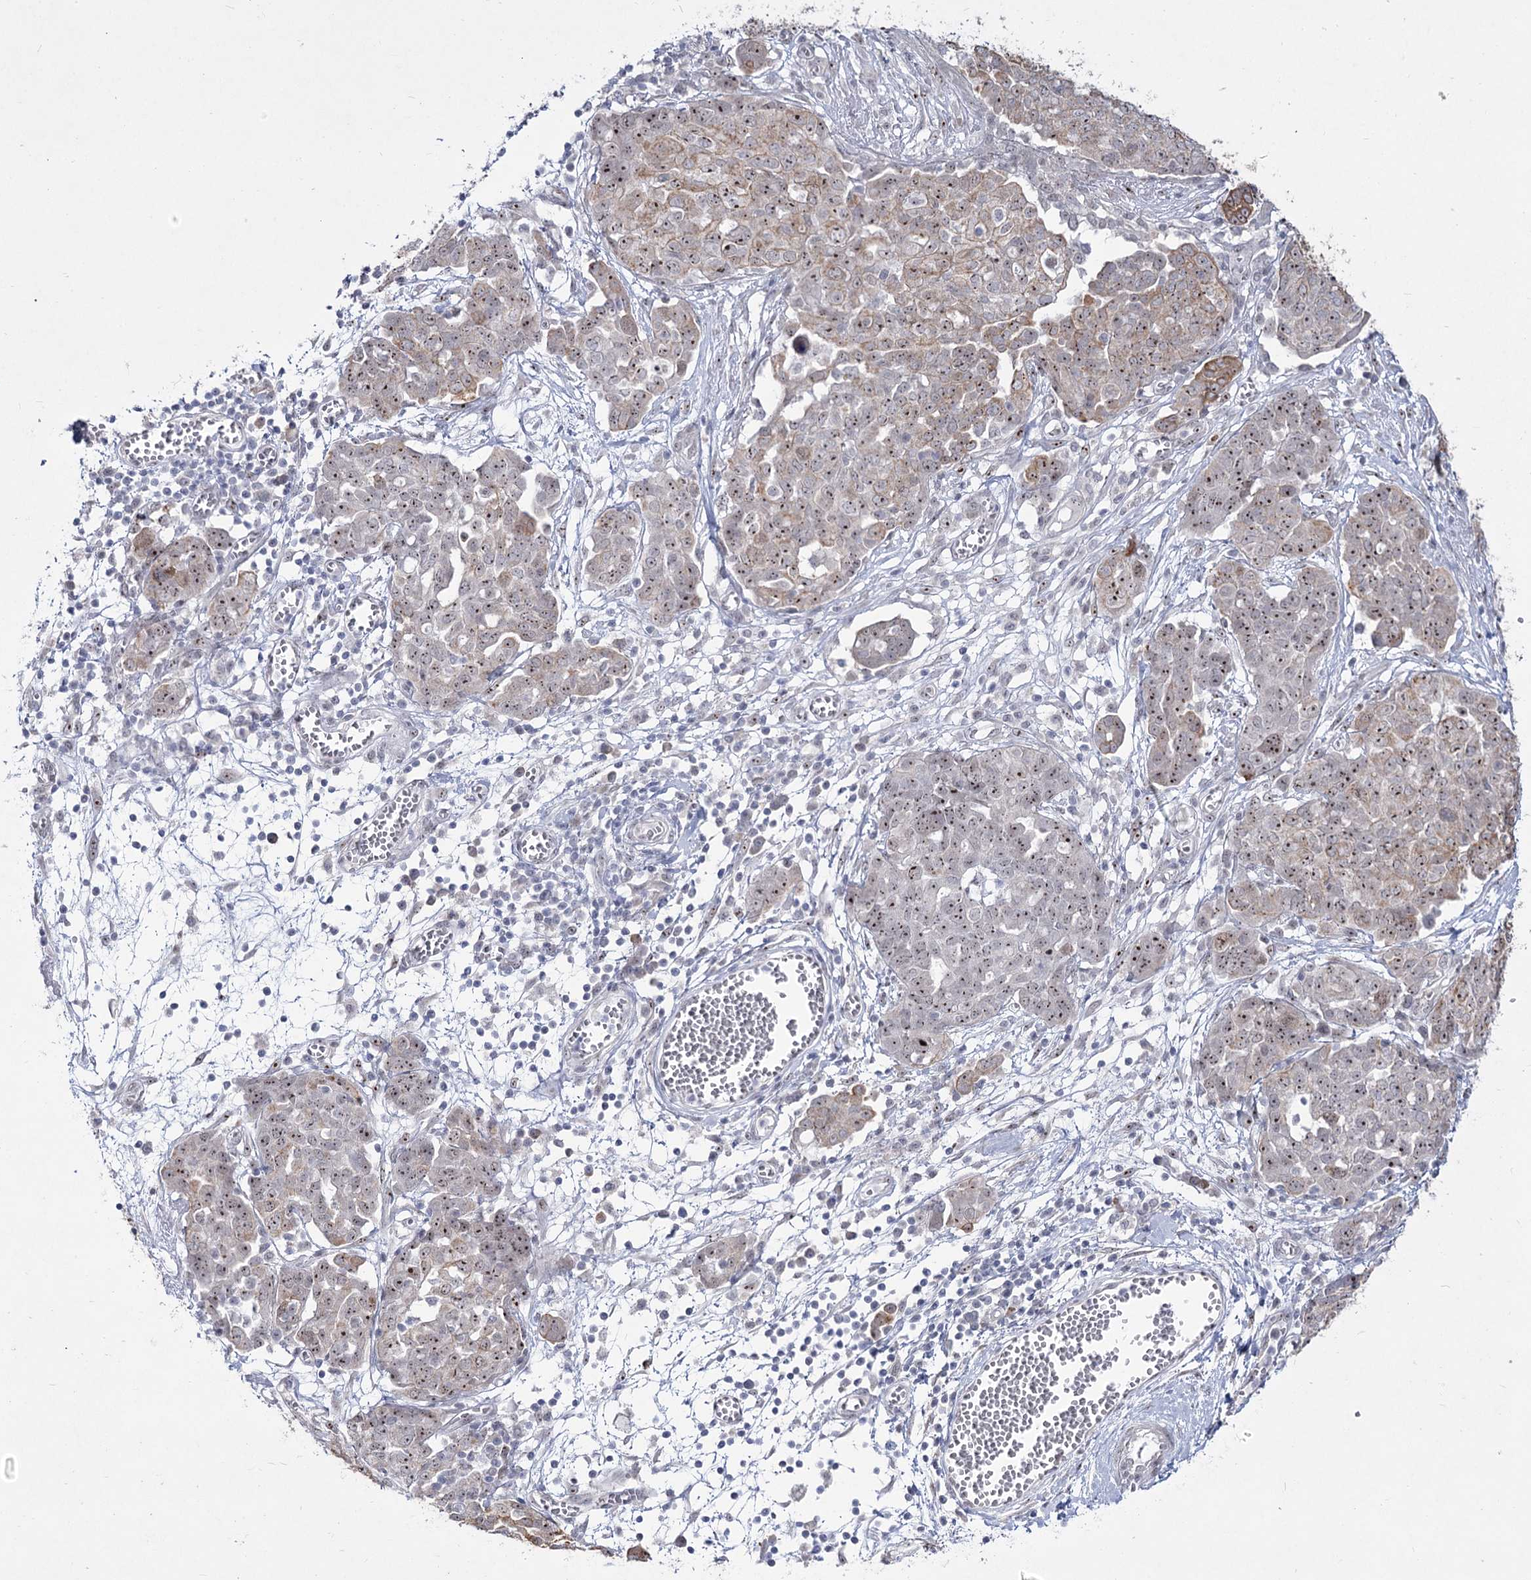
{"staining": {"intensity": "moderate", "quantity": ">75%", "location": "nuclear"}, "tissue": "ovarian cancer", "cell_type": "Tumor cells", "image_type": "cancer", "snomed": [{"axis": "morphology", "description": "Cystadenocarcinoma, serous, NOS"}, {"axis": "topography", "description": "Soft tissue"}, {"axis": "topography", "description": "Ovary"}], "caption": "DAB immunohistochemical staining of human ovarian cancer (serous cystadenocarcinoma) shows moderate nuclear protein positivity in approximately >75% of tumor cells.", "gene": "DDX50", "patient": {"sex": "female", "age": 57}}